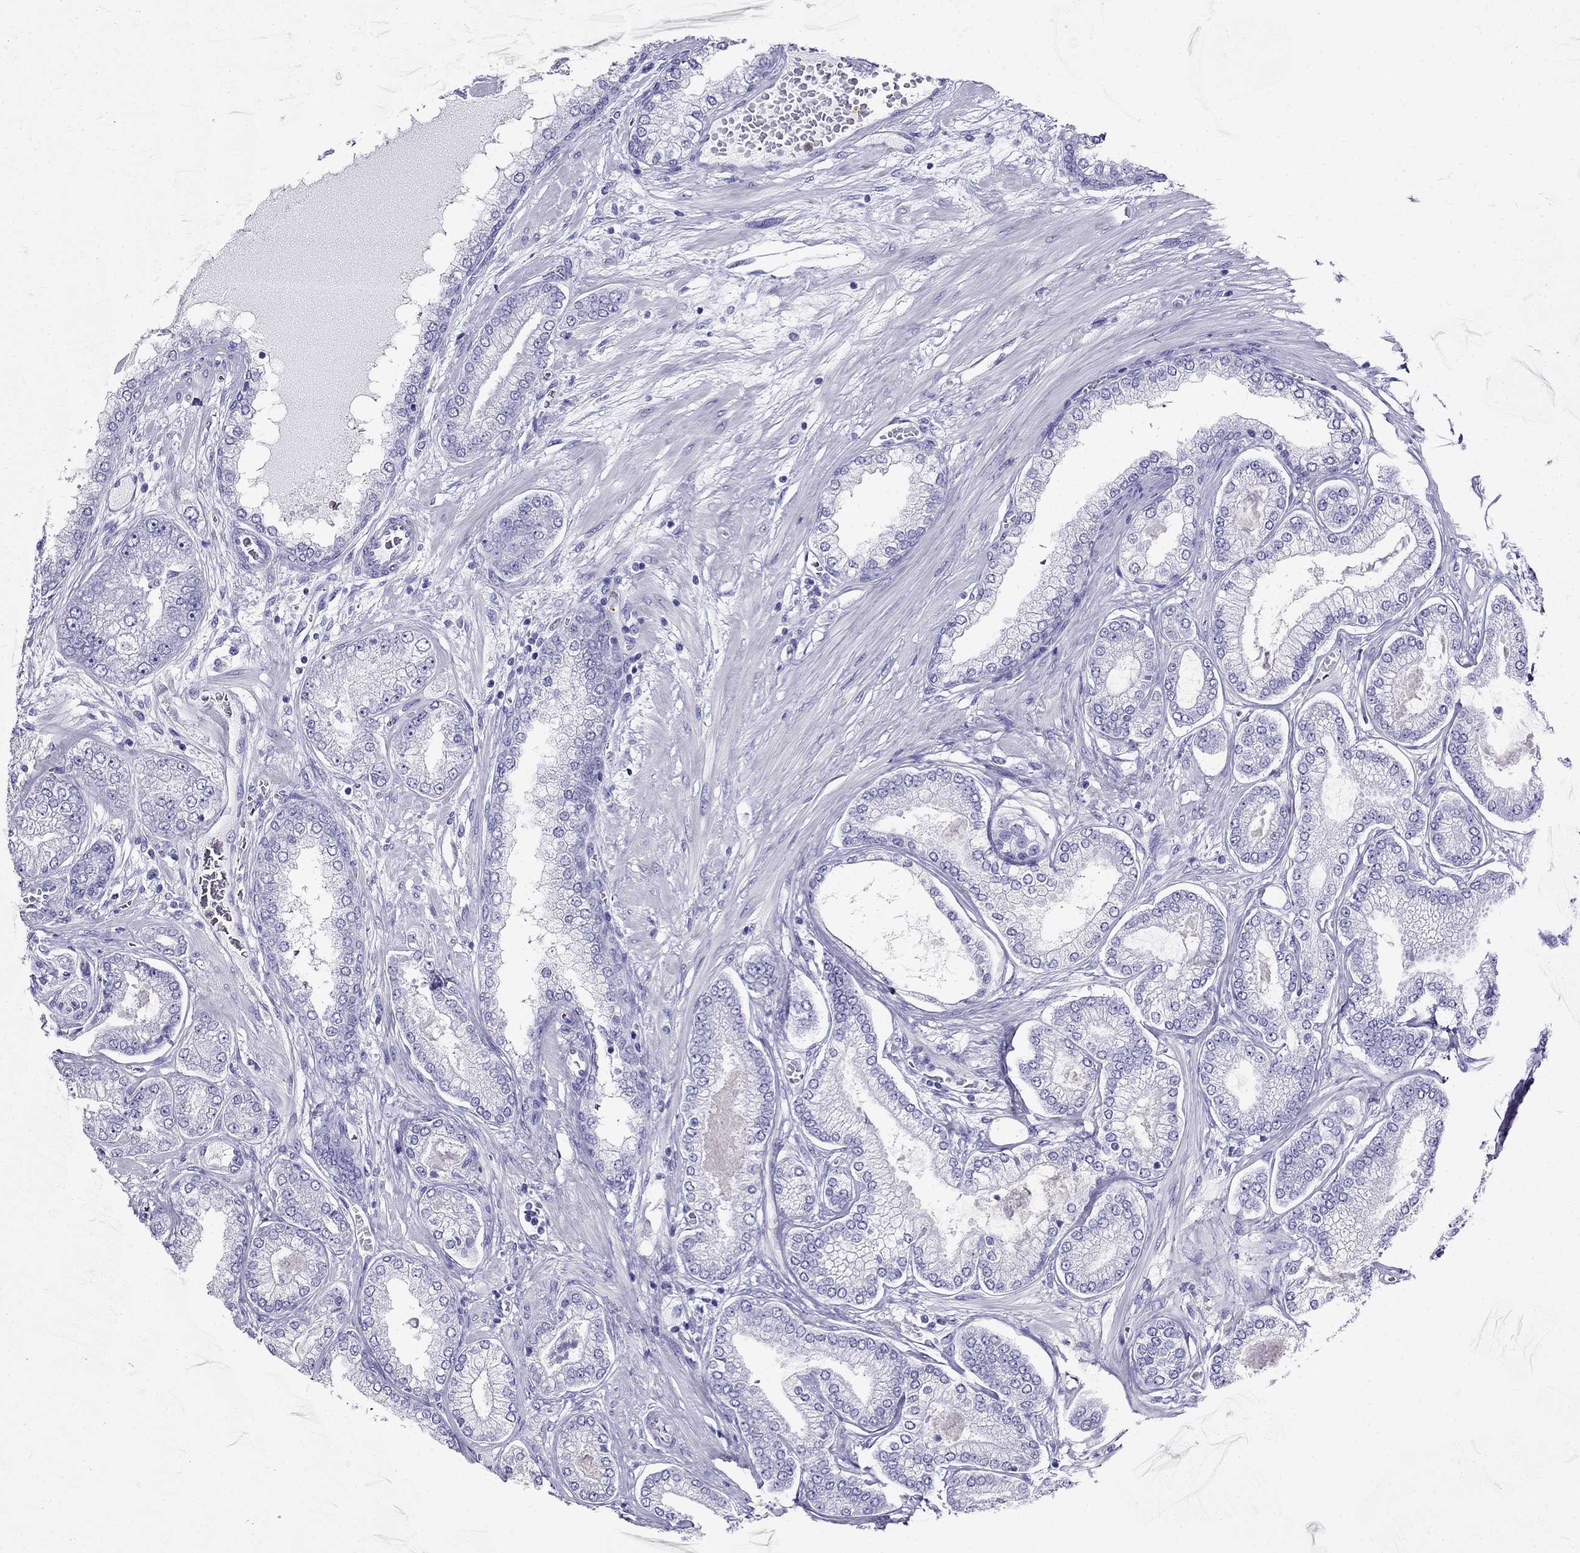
{"staining": {"intensity": "negative", "quantity": "none", "location": "none"}, "tissue": "prostate cancer", "cell_type": "Tumor cells", "image_type": "cancer", "snomed": [{"axis": "morphology", "description": "Adenocarcinoma, Low grade"}, {"axis": "topography", "description": "Prostate"}], "caption": "DAB immunohistochemical staining of human prostate low-grade adenocarcinoma exhibits no significant expression in tumor cells.", "gene": "PPP1R36", "patient": {"sex": "male", "age": 57}}